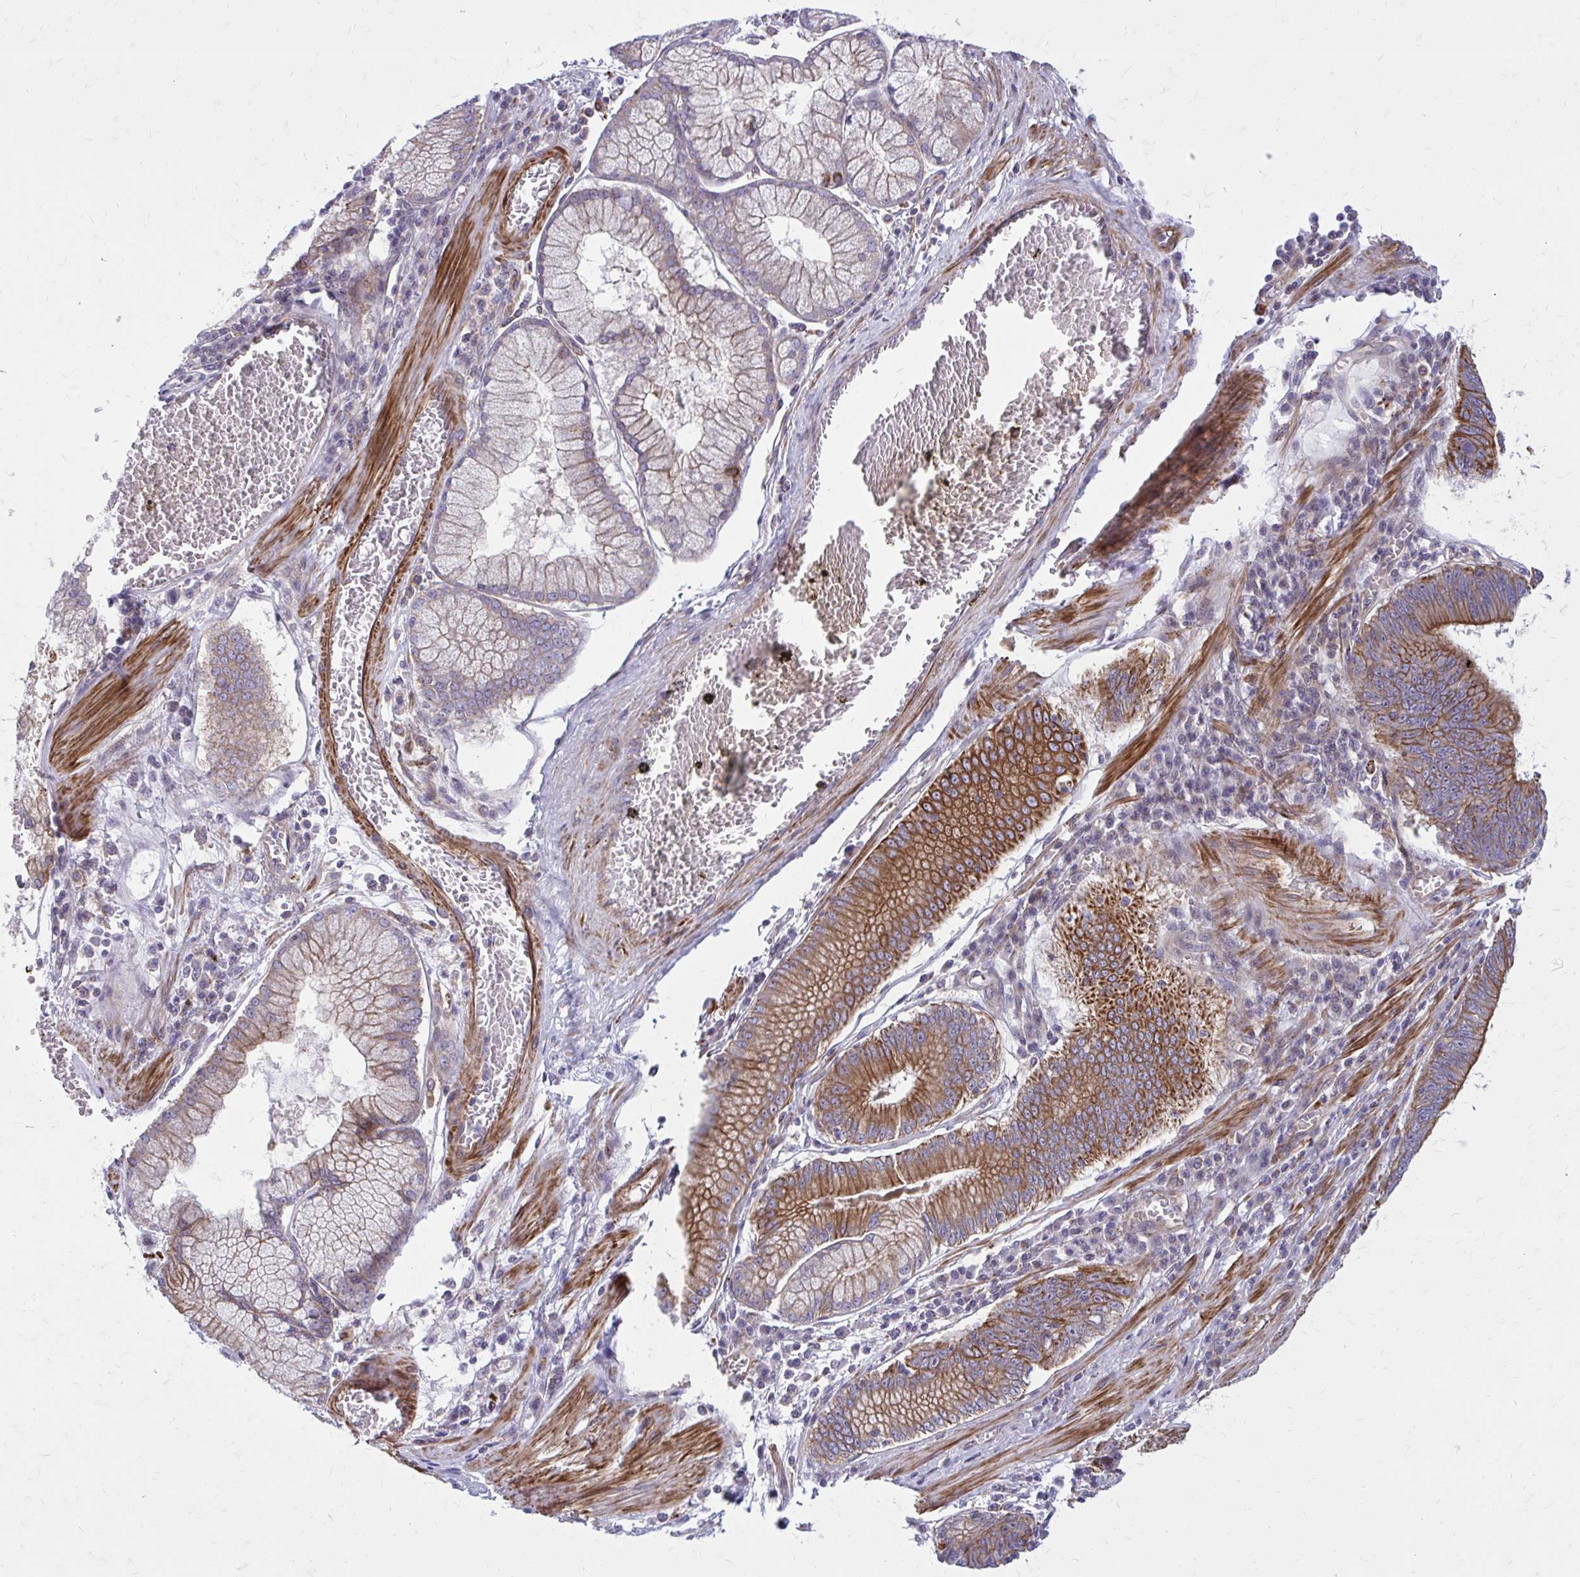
{"staining": {"intensity": "strong", "quantity": ">75%", "location": "cytoplasmic/membranous"}, "tissue": "stomach cancer", "cell_type": "Tumor cells", "image_type": "cancer", "snomed": [{"axis": "morphology", "description": "Adenocarcinoma, NOS"}, {"axis": "topography", "description": "Stomach"}], "caption": "Stomach adenocarcinoma was stained to show a protein in brown. There is high levels of strong cytoplasmic/membranous positivity in about >75% of tumor cells.", "gene": "FAP", "patient": {"sex": "male", "age": 59}}